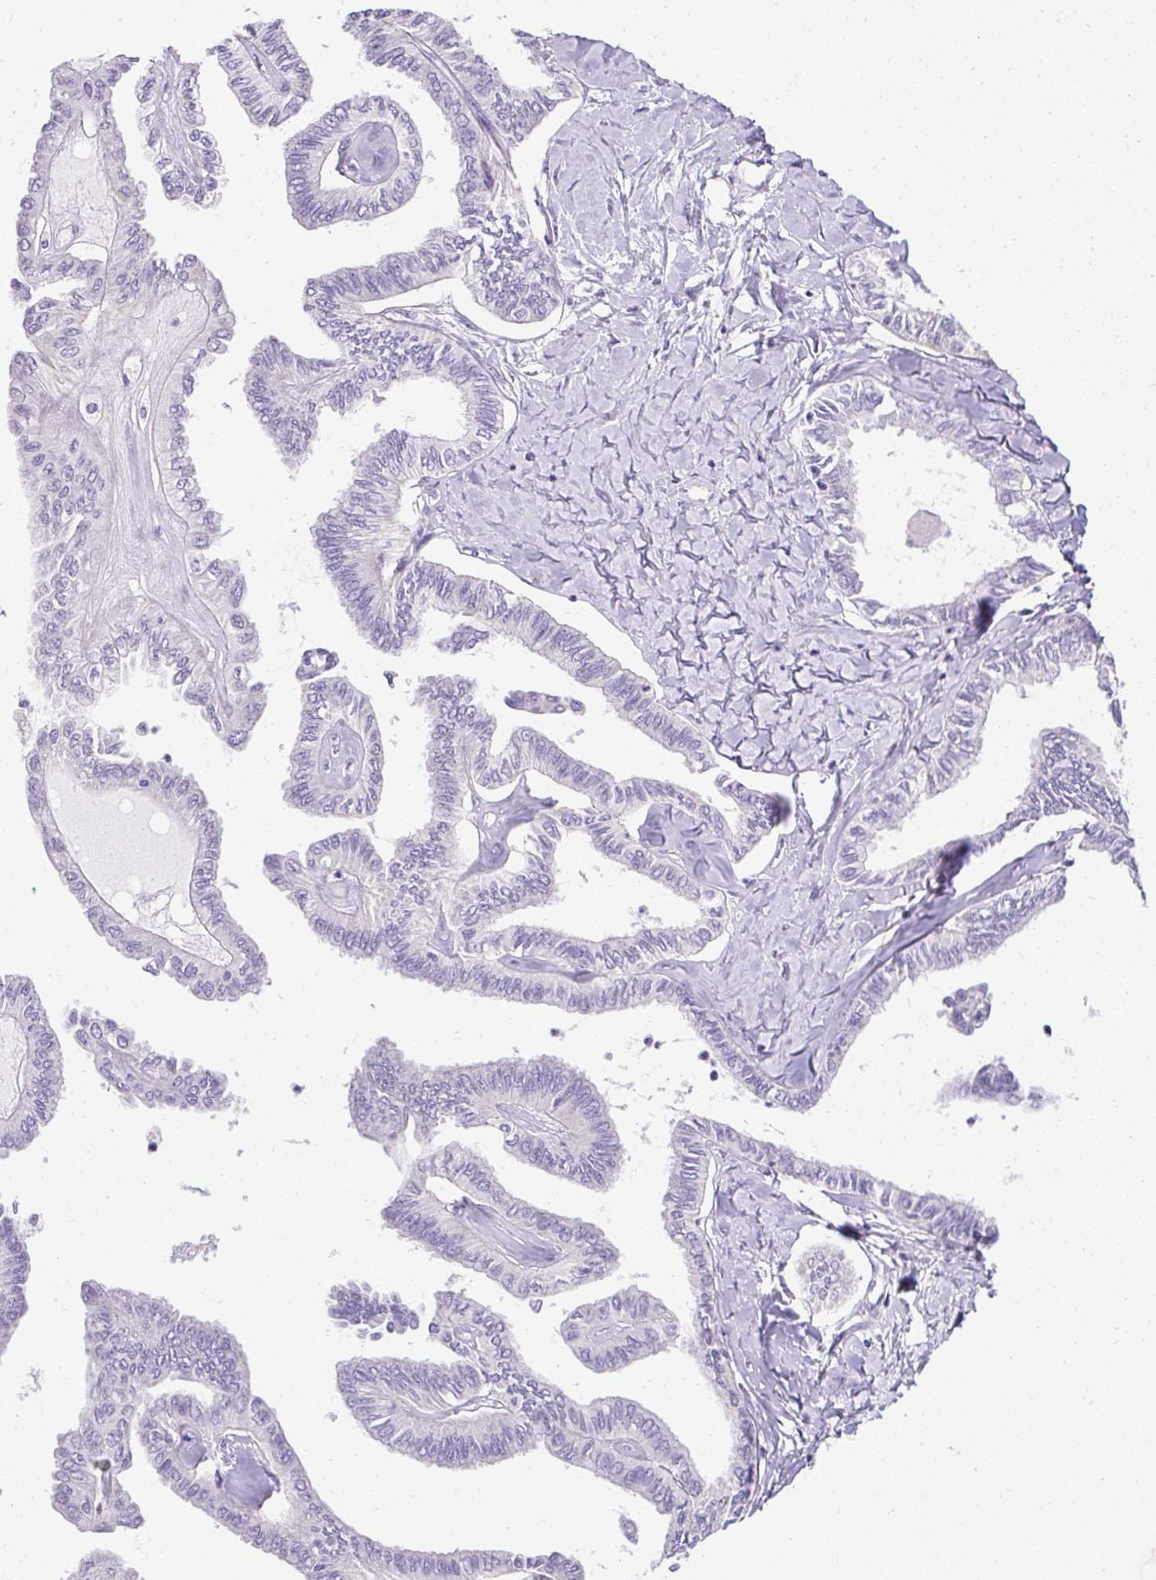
{"staining": {"intensity": "negative", "quantity": "none", "location": "none"}, "tissue": "ovarian cancer", "cell_type": "Tumor cells", "image_type": "cancer", "snomed": [{"axis": "morphology", "description": "Carcinoma, endometroid"}, {"axis": "topography", "description": "Ovary"}], "caption": "DAB (3,3'-diaminobenzidine) immunohistochemical staining of ovarian cancer displays no significant positivity in tumor cells.", "gene": "C2CD4C", "patient": {"sex": "female", "age": 70}}